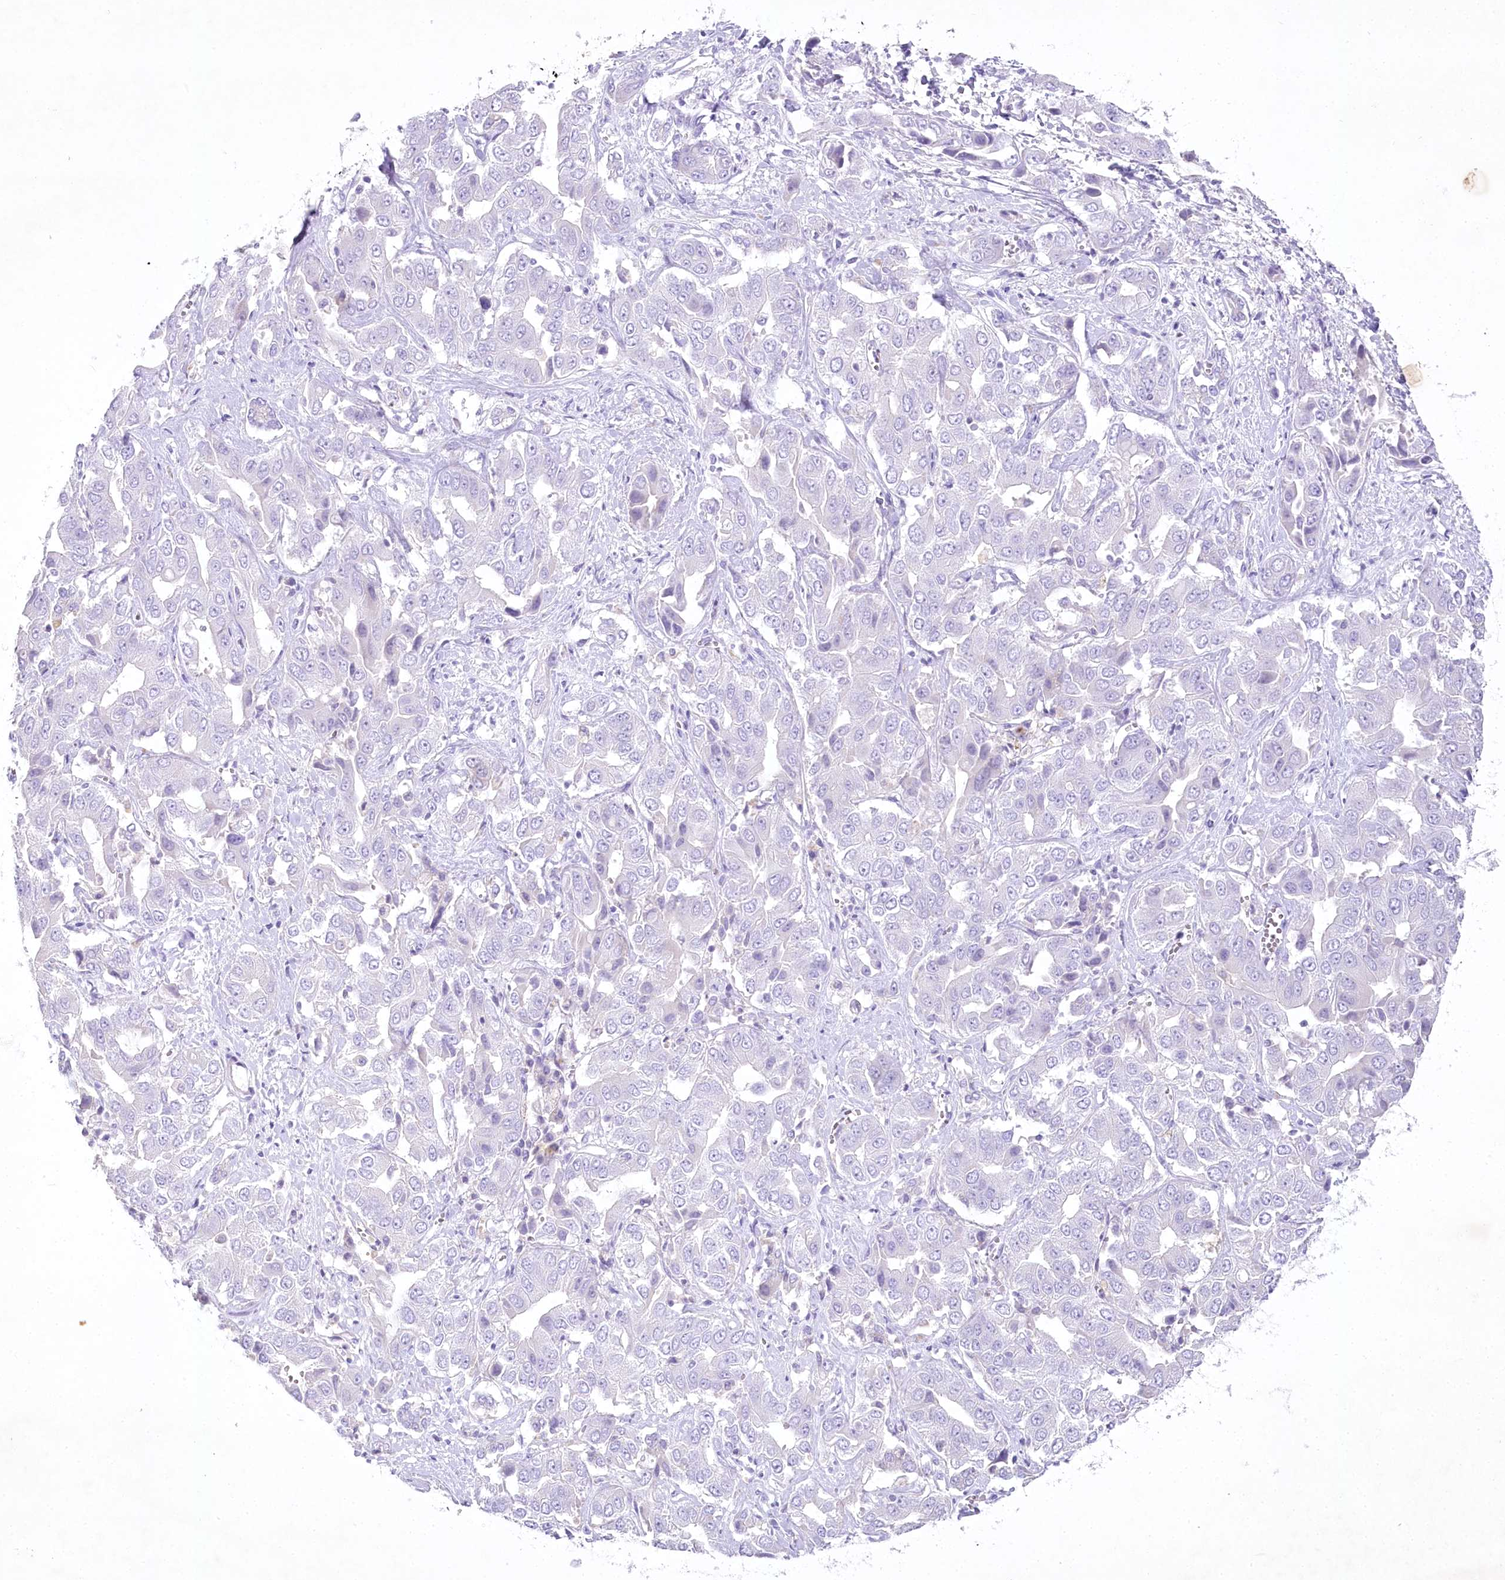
{"staining": {"intensity": "negative", "quantity": "none", "location": "none"}, "tissue": "liver cancer", "cell_type": "Tumor cells", "image_type": "cancer", "snomed": [{"axis": "morphology", "description": "Cholangiocarcinoma"}, {"axis": "topography", "description": "Liver"}], "caption": "Immunohistochemistry image of human cholangiocarcinoma (liver) stained for a protein (brown), which displays no positivity in tumor cells.", "gene": "MYOZ1", "patient": {"sex": "female", "age": 52}}